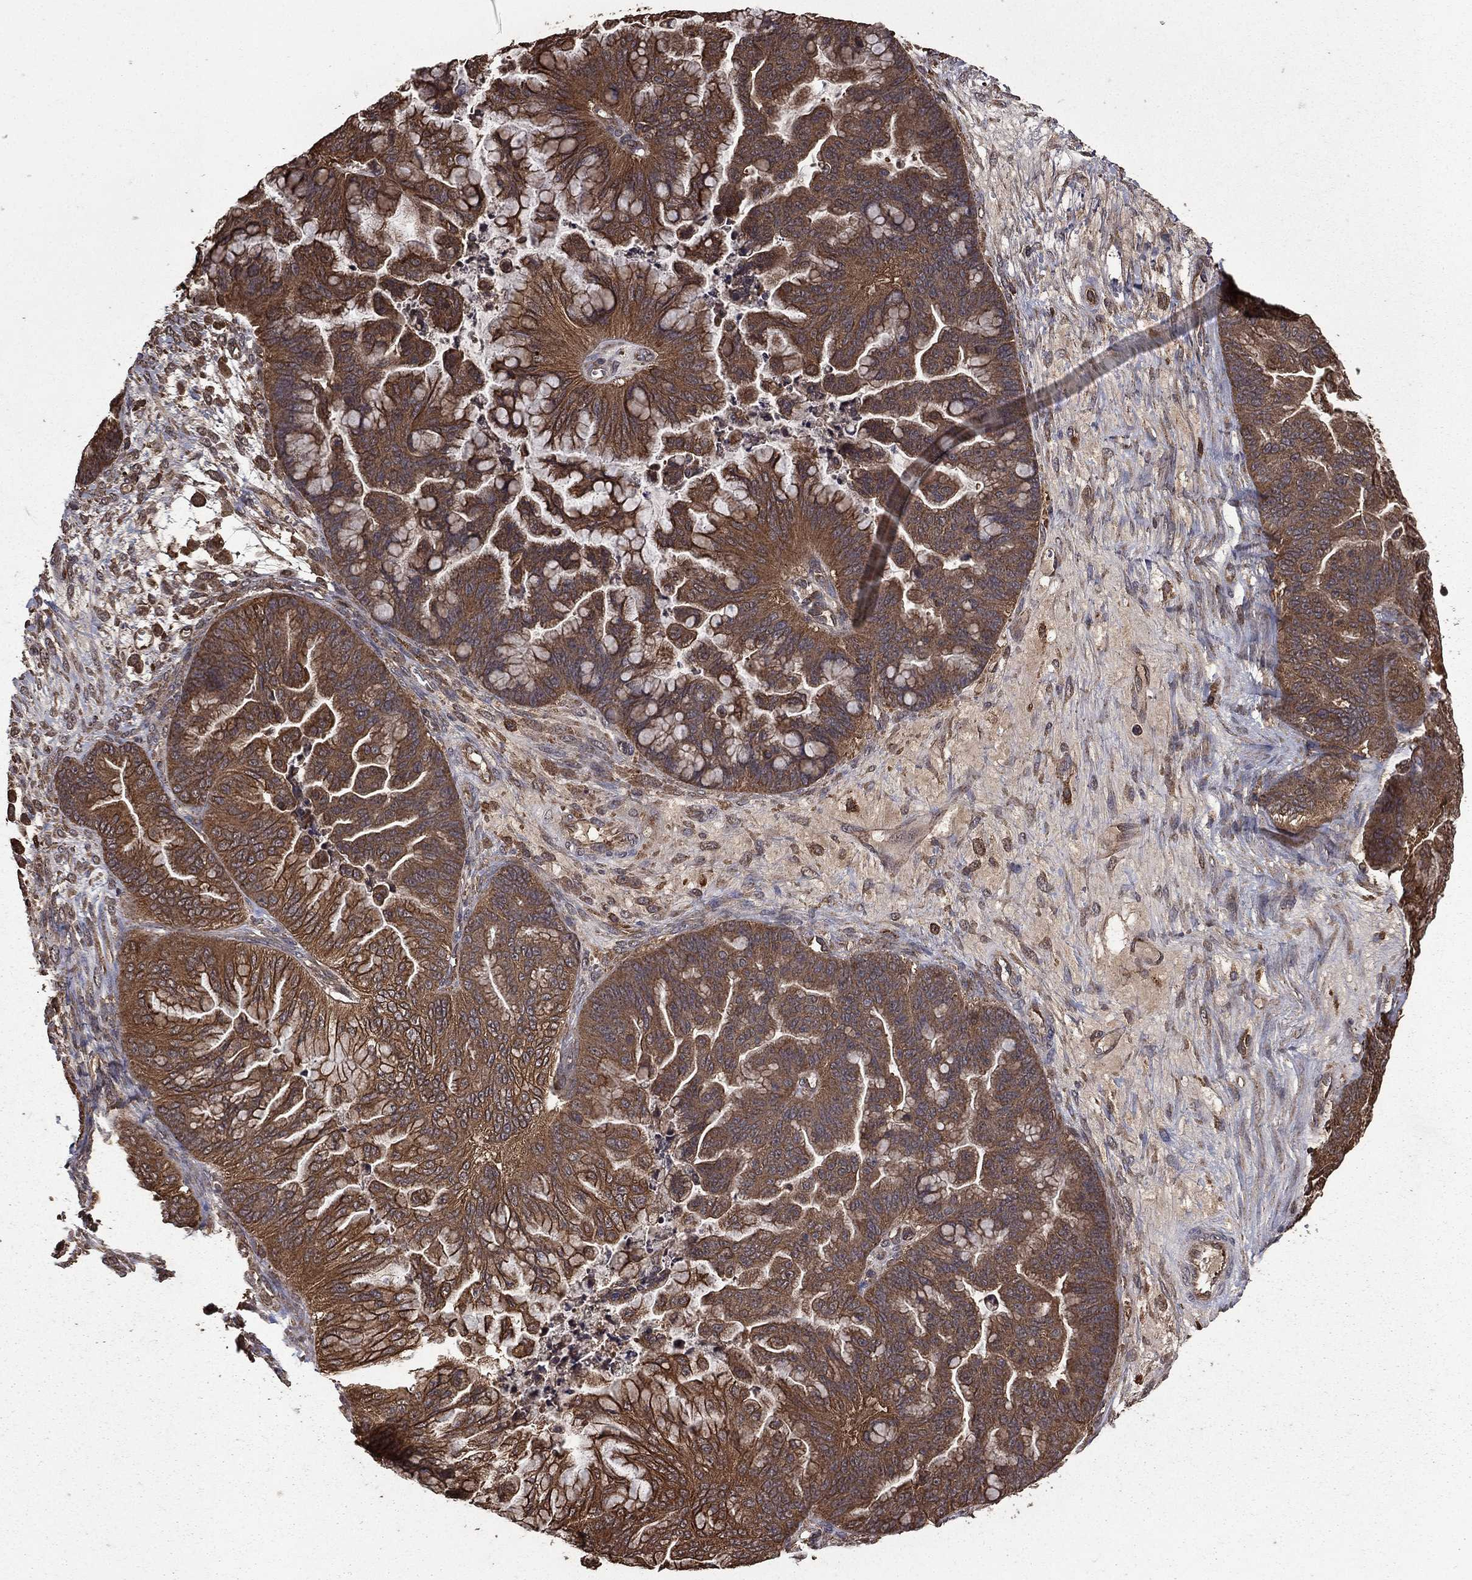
{"staining": {"intensity": "moderate", "quantity": ">75%", "location": "cytoplasmic/membranous"}, "tissue": "ovarian cancer", "cell_type": "Tumor cells", "image_type": "cancer", "snomed": [{"axis": "morphology", "description": "Cystadenocarcinoma, mucinous, NOS"}, {"axis": "topography", "description": "Ovary"}], "caption": "Immunohistochemical staining of human ovarian cancer demonstrates medium levels of moderate cytoplasmic/membranous protein positivity in about >75% of tumor cells.", "gene": "BIRC6", "patient": {"sex": "female", "age": 67}}